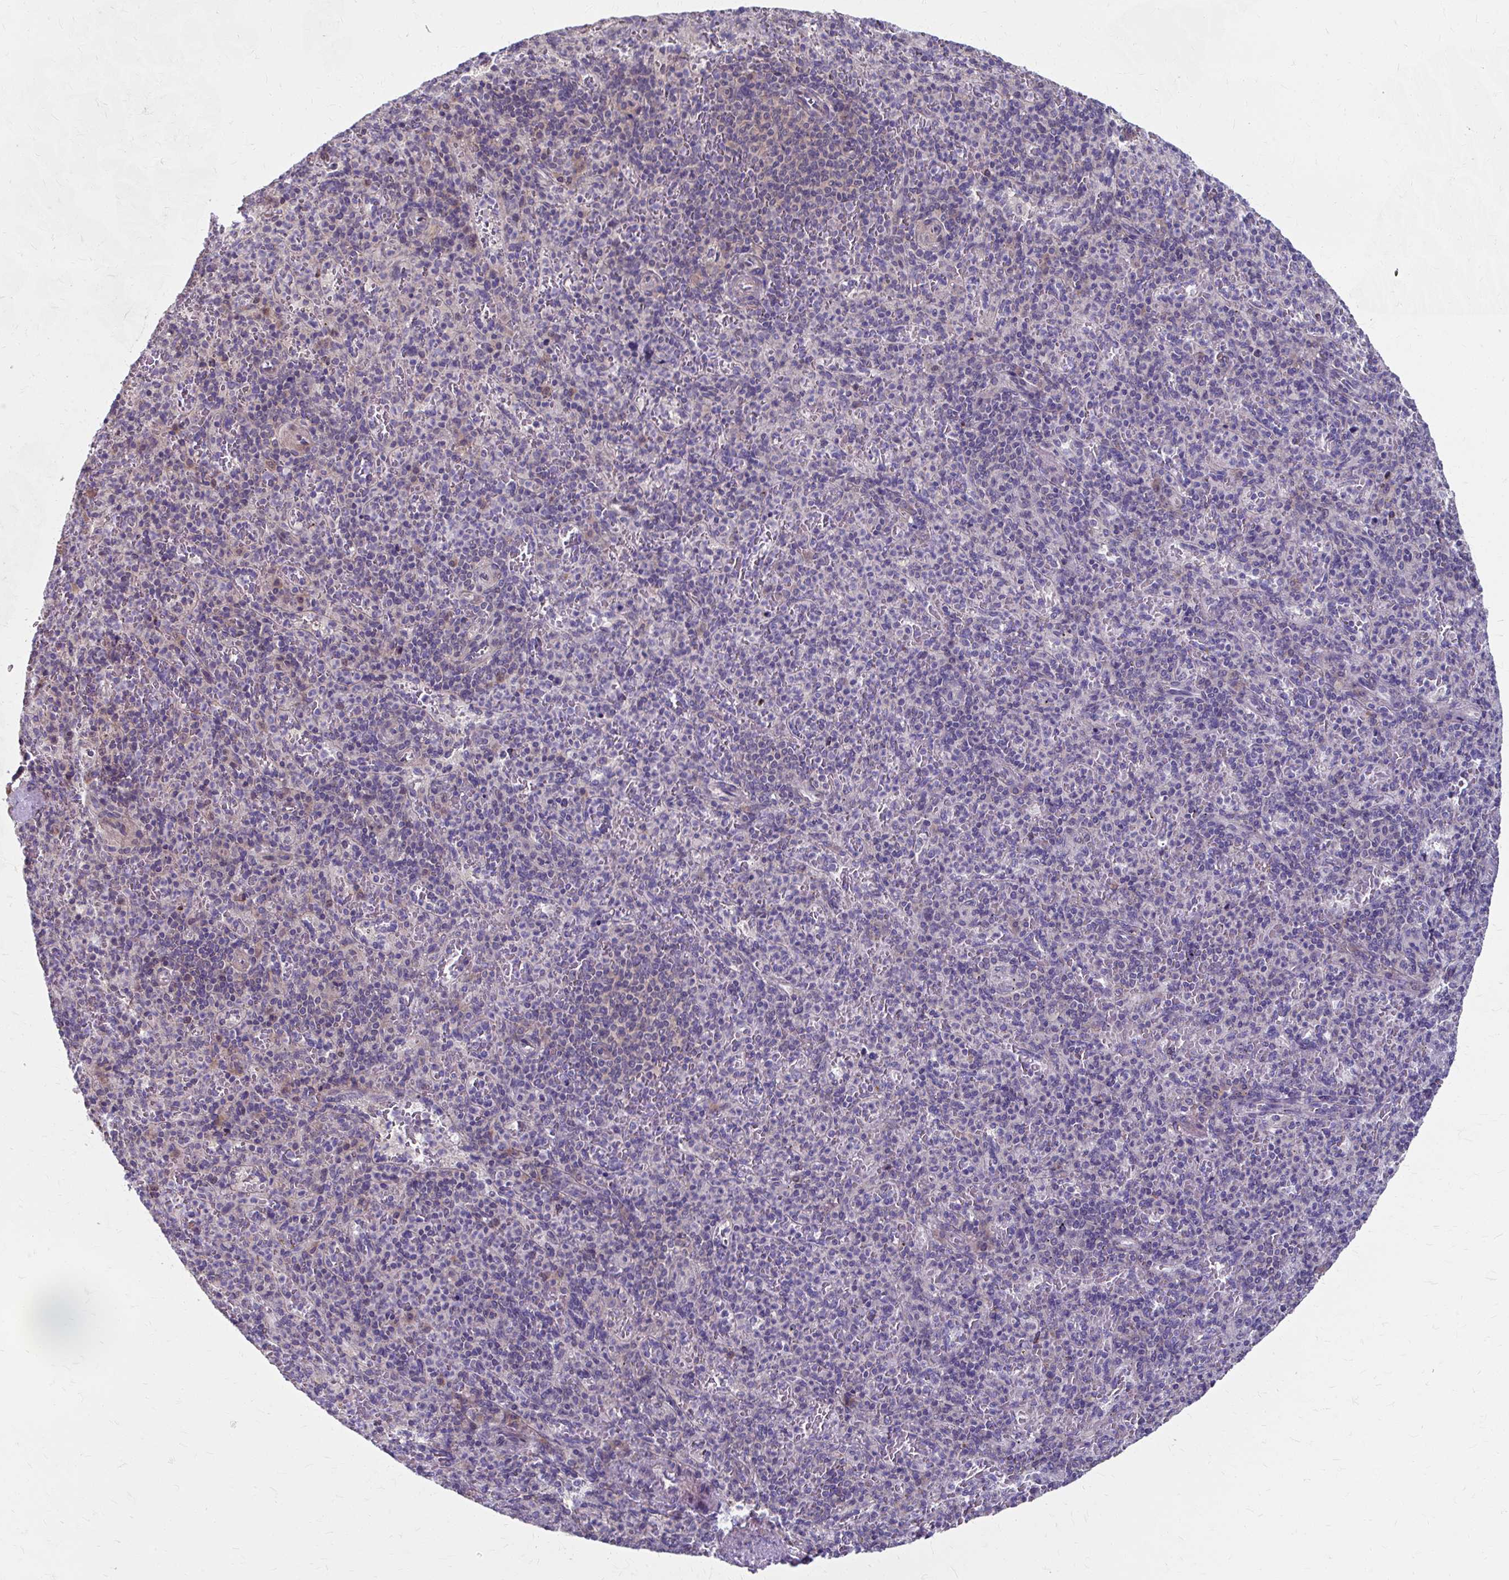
{"staining": {"intensity": "negative", "quantity": "none", "location": "none"}, "tissue": "spleen", "cell_type": "Cells in red pulp", "image_type": "normal", "snomed": [{"axis": "morphology", "description": "Normal tissue, NOS"}, {"axis": "topography", "description": "Spleen"}], "caption": "The IHC image has no significant positivity in cells in red pulp of spleen. (Immunohistochemistry, brightfield microscopy, high magnification).", "gene": "ZNF555", "patient": {"sex": "female", "age": 74}}